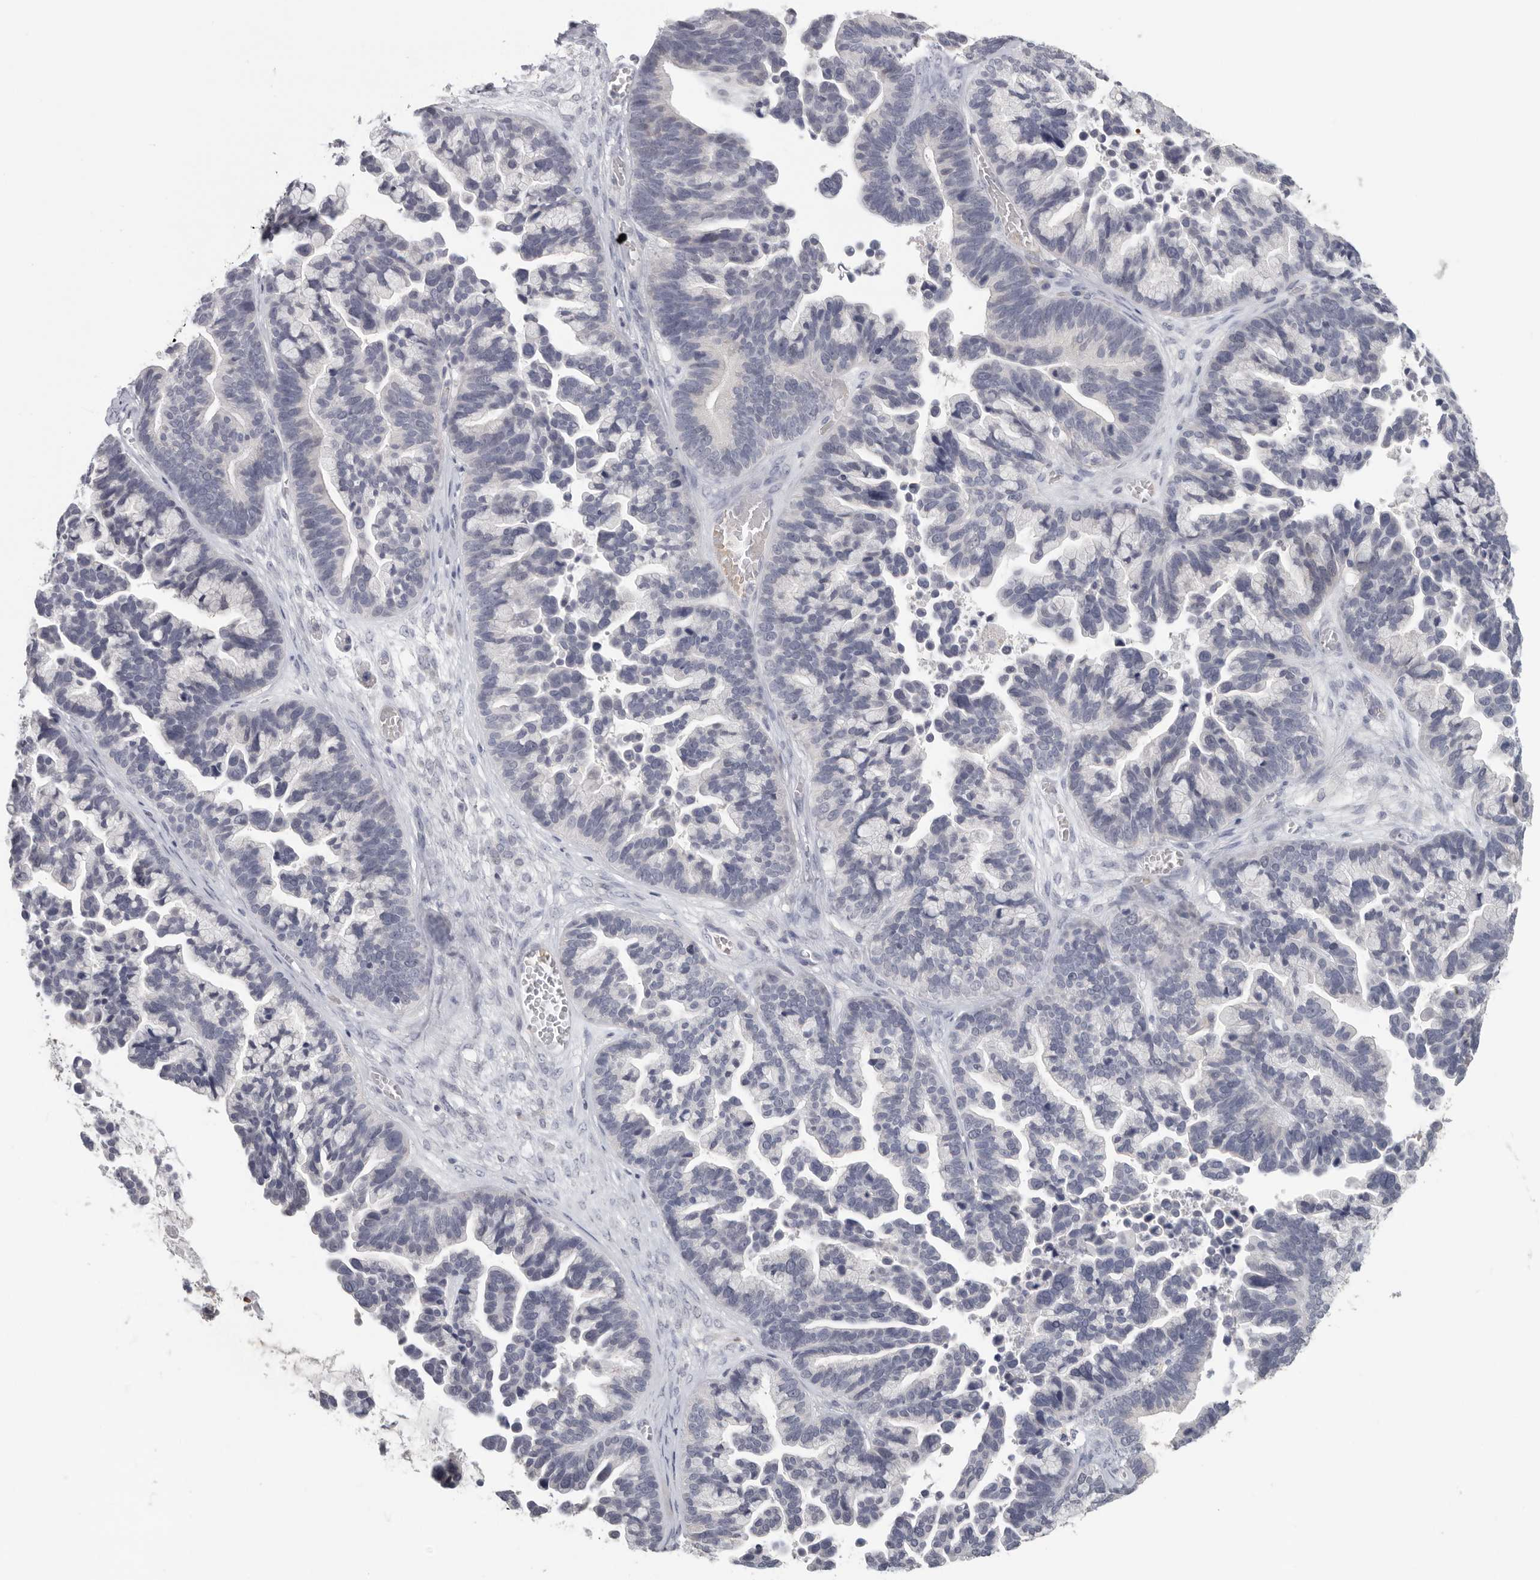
{"staining": {"intensity": "negative", "quantity": "none", "location": "none"}, "tissue": "ovarian cancer", "cell_type": "Tumor cells", "image_type": "cancer", "snomed": [{"axis": "morphology", "description": "Cystadenocarcinoma, serous, NOS"}, {"axis": "topography", "description": "Ovary"}], "caption": "The immunohistochemistry photomicrograph has no significant expression in tumor cells of ovarian serous cystadenocarcinoma tissue.", "gene": "DNAJC11", "patient": {"sex": "female", "age": 56}}